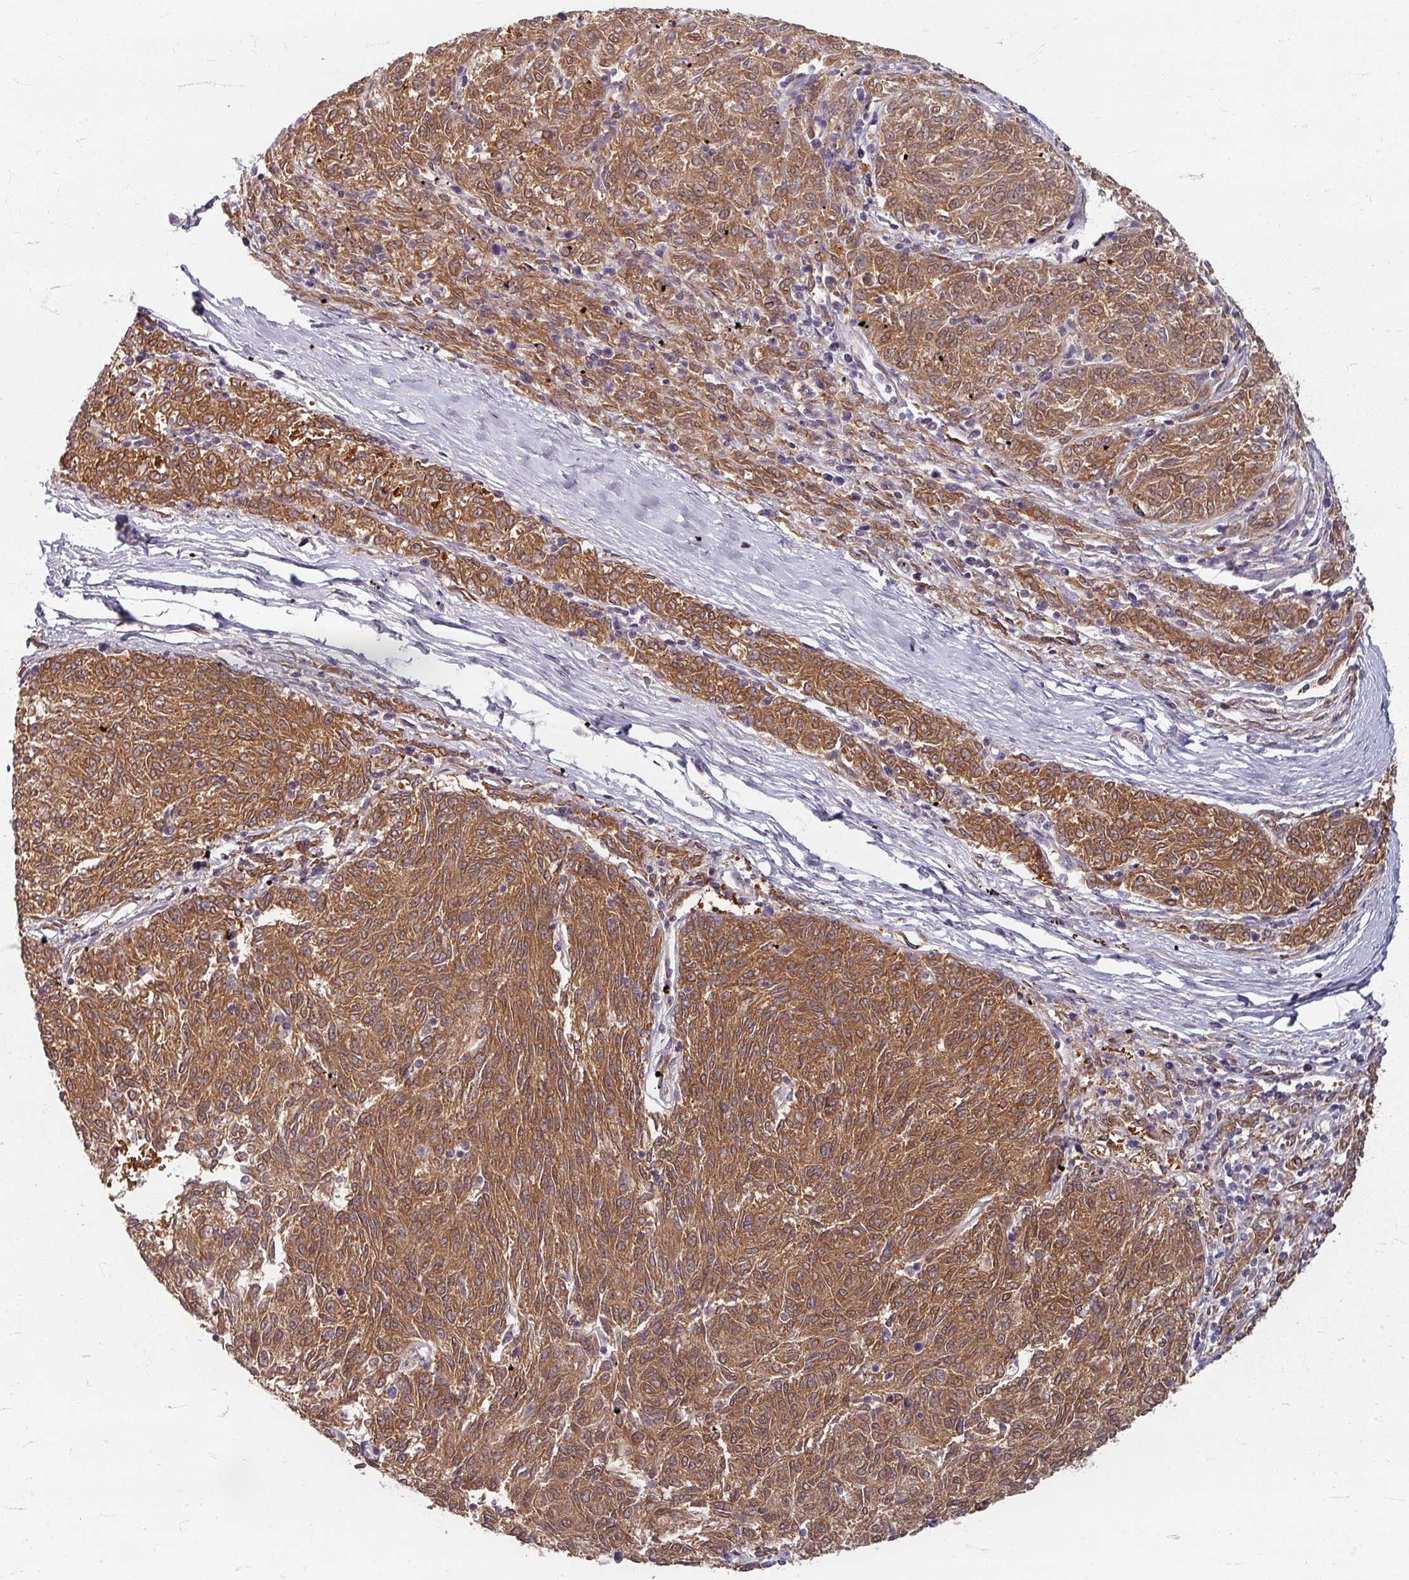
{"staining": {"intensity": "moderate", "quantity": ">75%", "location": "cytoplasmic/membranous"}, "tissue": "melanoma", "cell_type": "Tumor cells", "image_type": "cancer", "snomed": [{"axis": "morphology", "description": "Malignant melanoma, NOS"}, {"axis": "topography", "description": "Skin"}], "caption": "Brown immunohistochemical staining in melanoma reveals moderate cytoplasmic/membranous positivity in about >75% of tumor cells.", "gene": "STAM", "patient": {"sex": "female", "age": 72}}